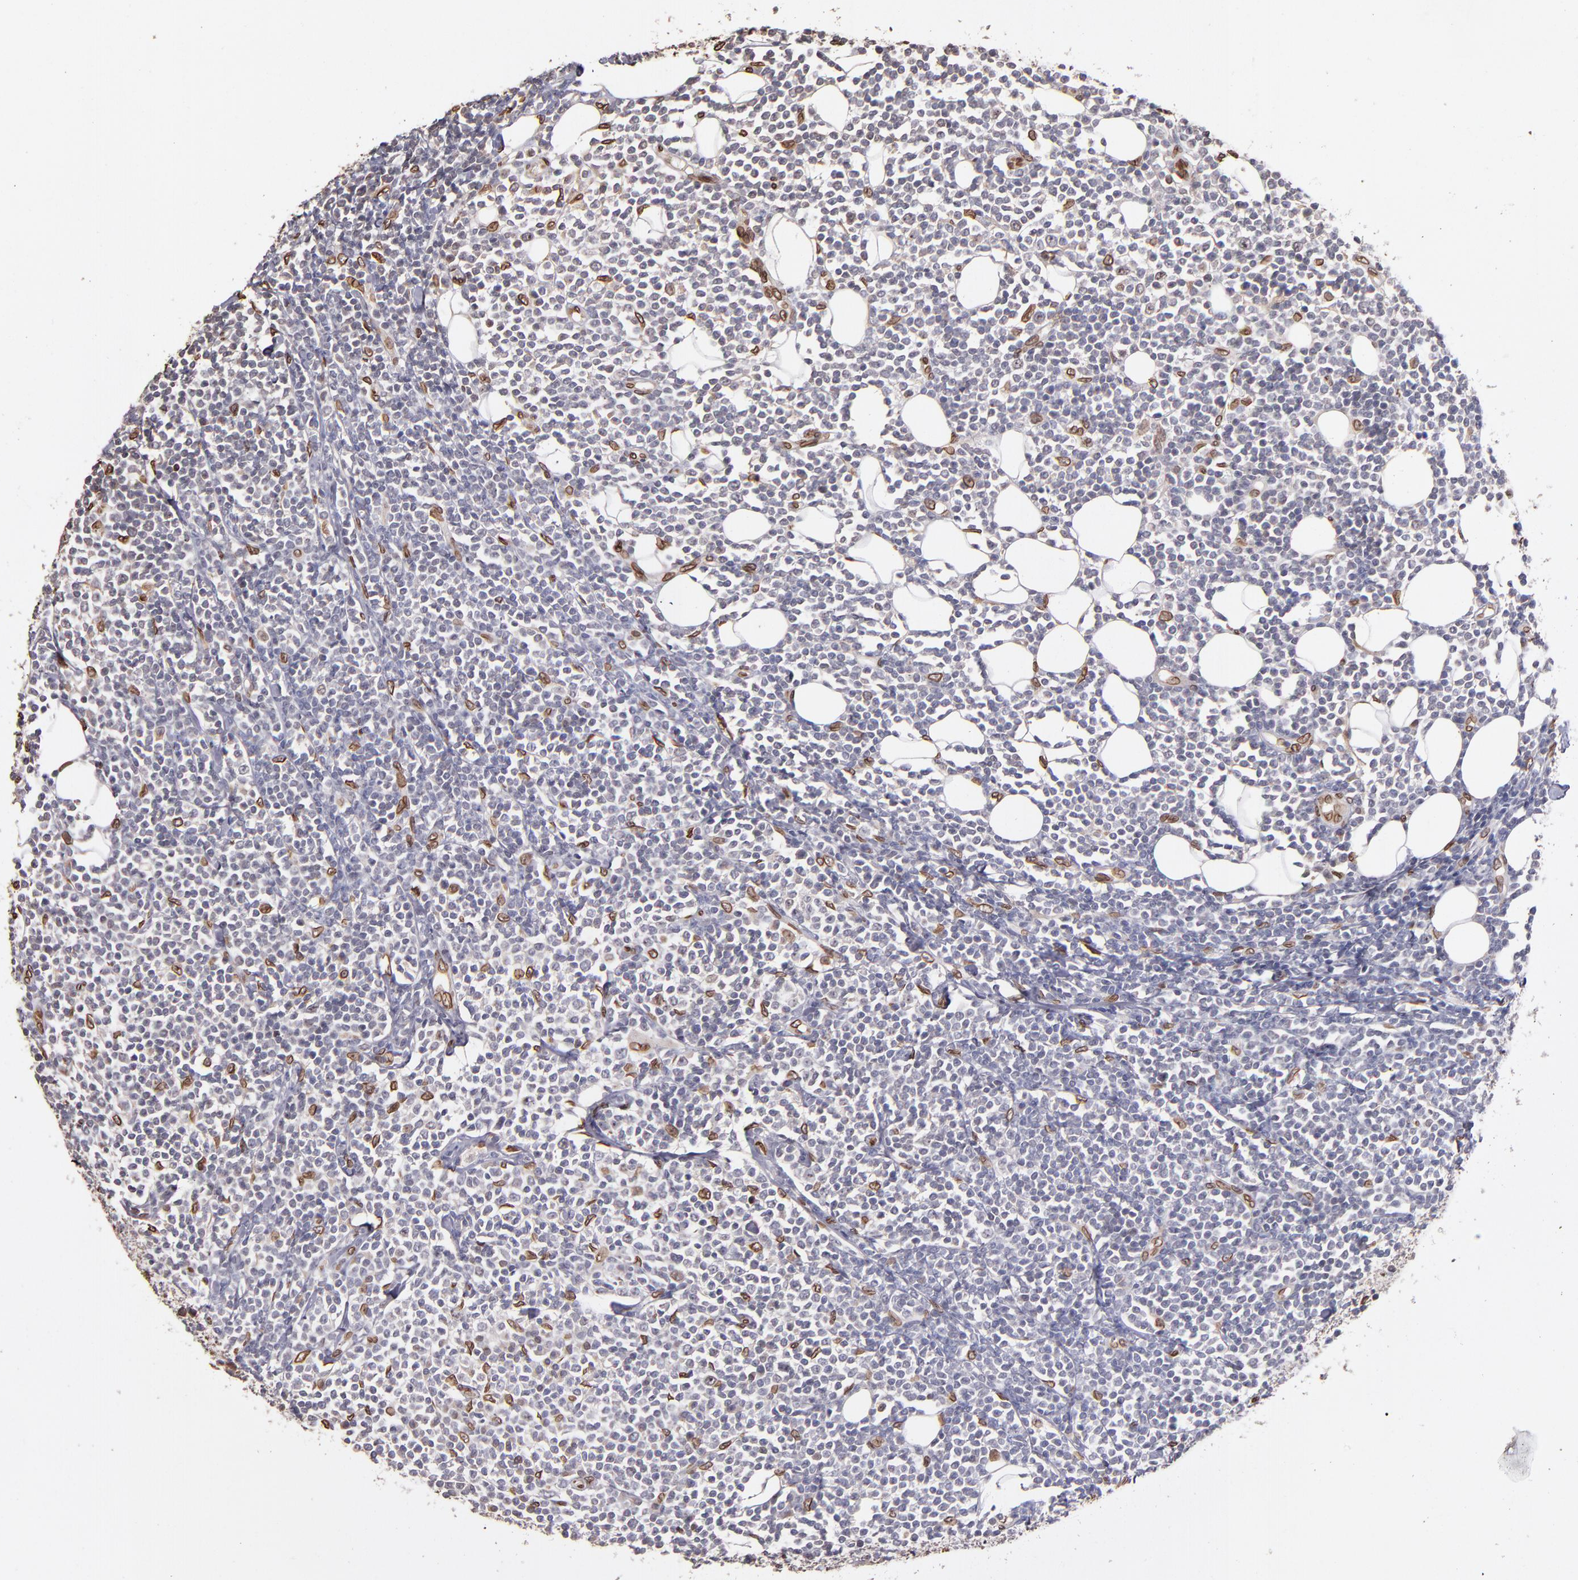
{"staining": {"intensity": "moderate", "quantity": "<25%", "location": "cytoplasmic/membranous,nuclear"}, "tissue": "lymphoma", "cell_type": "Tumor cells", "image_type": "cancer", "snomed": [{"axis": "morphology", "description": "Malignant lymphoma, non-Hodgkin's type, Low grade"}, {"axis": "topography", "description": "Soft tissue"}], "caption": "Immunohistochemistry staining of lymphoma, which reveals low levels of moderate cytoplasmic/membranous and nuclear staining in about <25% of tumor cells indicating moderate cytoplasmic/membranous and nuclear protein staining. The staining was performed using DAB (3,3'-diaminobenzidine) (brown) for protein detection and nuclei were counterstained in hematoxylin (blue).", "gene": "PUM3", "patient": {"sex": "male", "age": 92}}